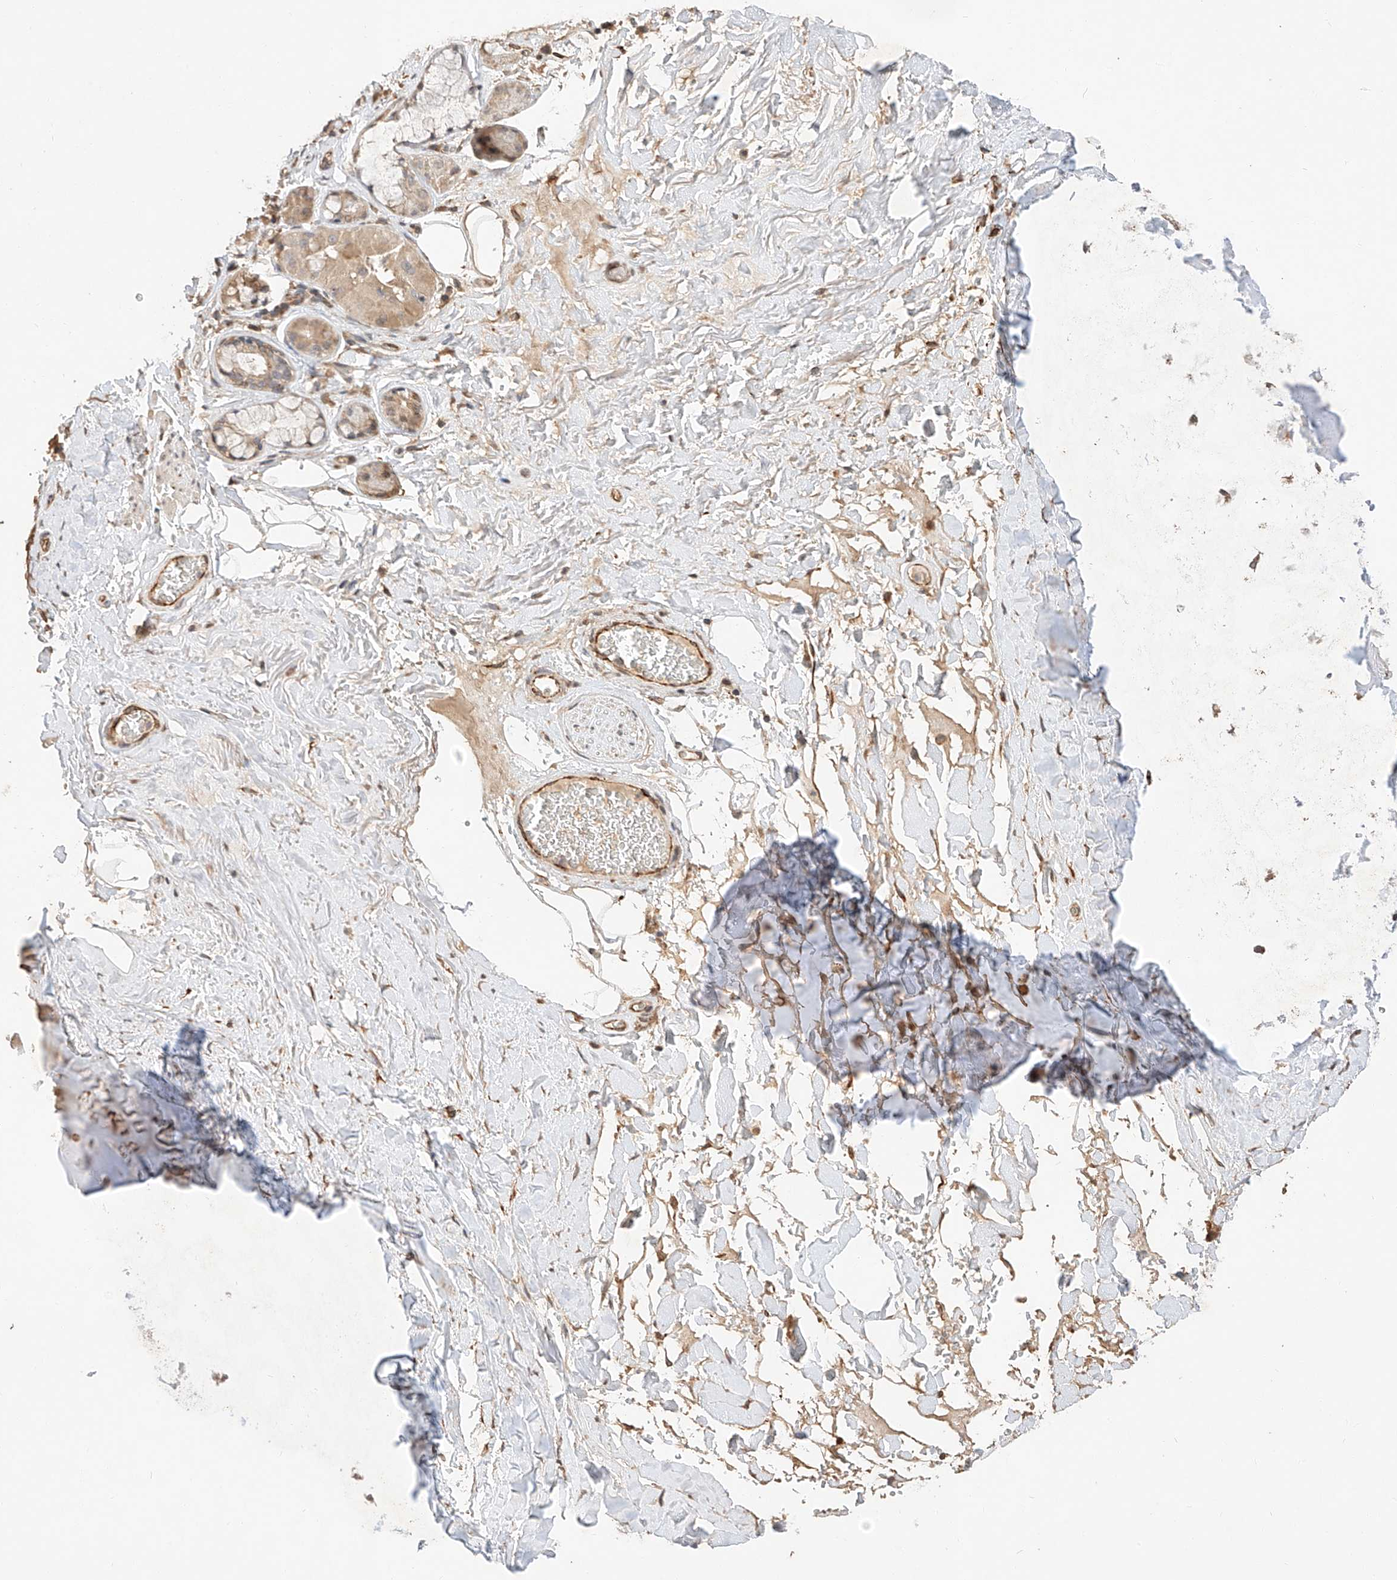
{"staining": {"intensity": "weak", "quantity": ">75%", "location": "cytoplasmic/membranous"}, "tissue": "adipose tissue", "cell_type": "Adipocytes", "image_type": "normal", "snomed": [{"axis": "morphology", "description": "Normal tissue, NOS"}, {"axis": "topography", "description": "Cartilage tissue"}], "caption": "The histopathology image reveals immunohistochemical staining of unremarkable adipose tissue. There is weak cytoplasmic/membranous positivity is identified in approximately >75% of adipocytes. The staining was performed using DAB, with brown indicating positive protein expression. Nuclei are stained blue with hematoxylin.", "gene": "SUSD6", "patient": {"sex": "female", "age": 63}}